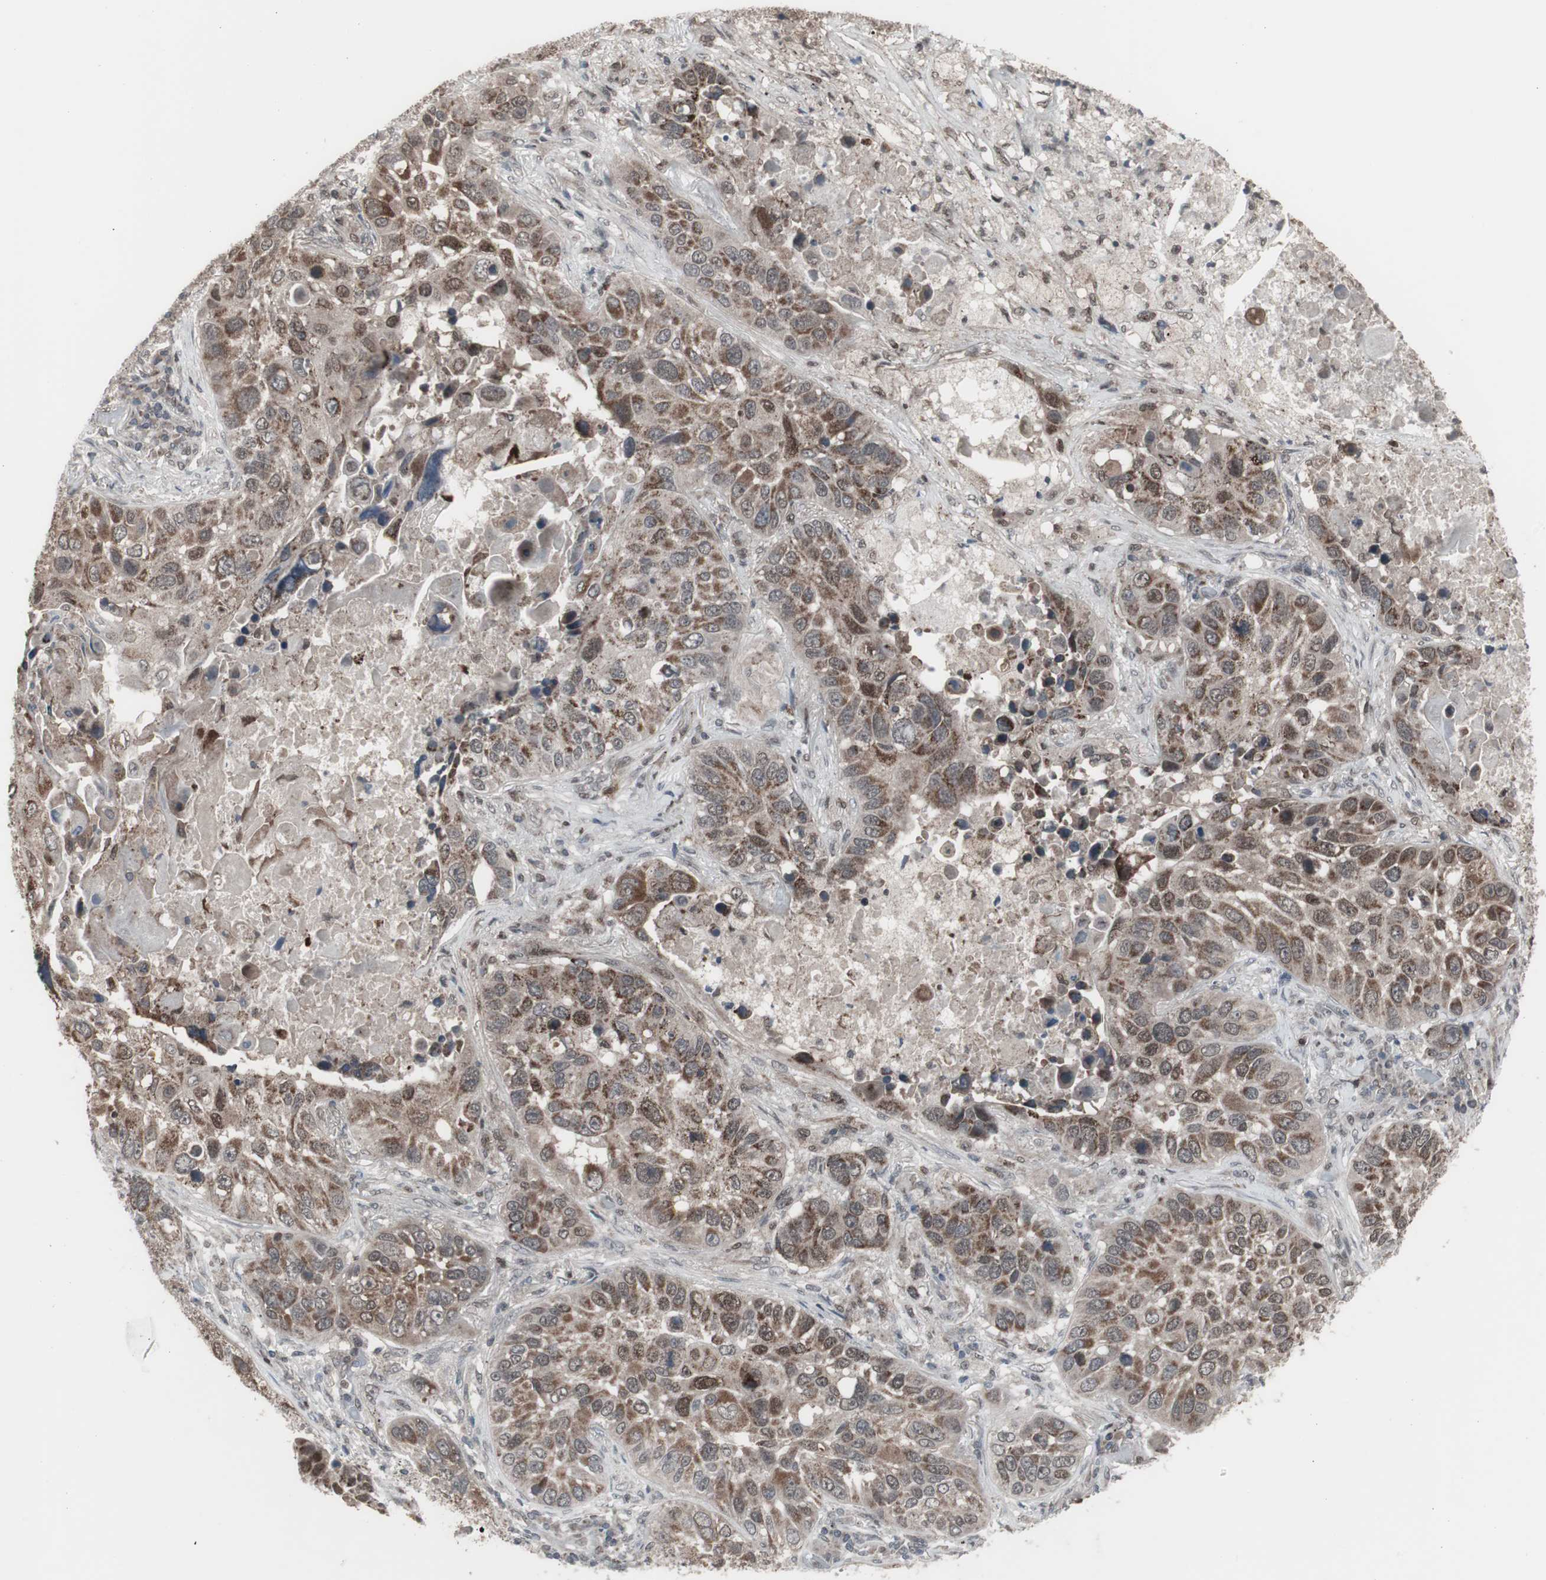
{"staining": {"intensity": "moderate", "quantity": ">75%", "location": "cytoplasmic/membranous,nuclear"}, "tissue": "lung cancer", "cell_type": "Tumor cells", "image_type": "cancer", "snomed": [{"axis": "morphology", "description": "Squamous cell carcinoma, NOS"}, {"axis": "topography", "description": "Lung"}], "caption": "Lung cancer (squamous cell carcinoma) stained with IHC reveals moderate cytoplasmic/membranous and nuclear positivity in approximately >75% of tumor cells.", "gene": "RXRA", "patient": {"sex": "male", "age": 57}}